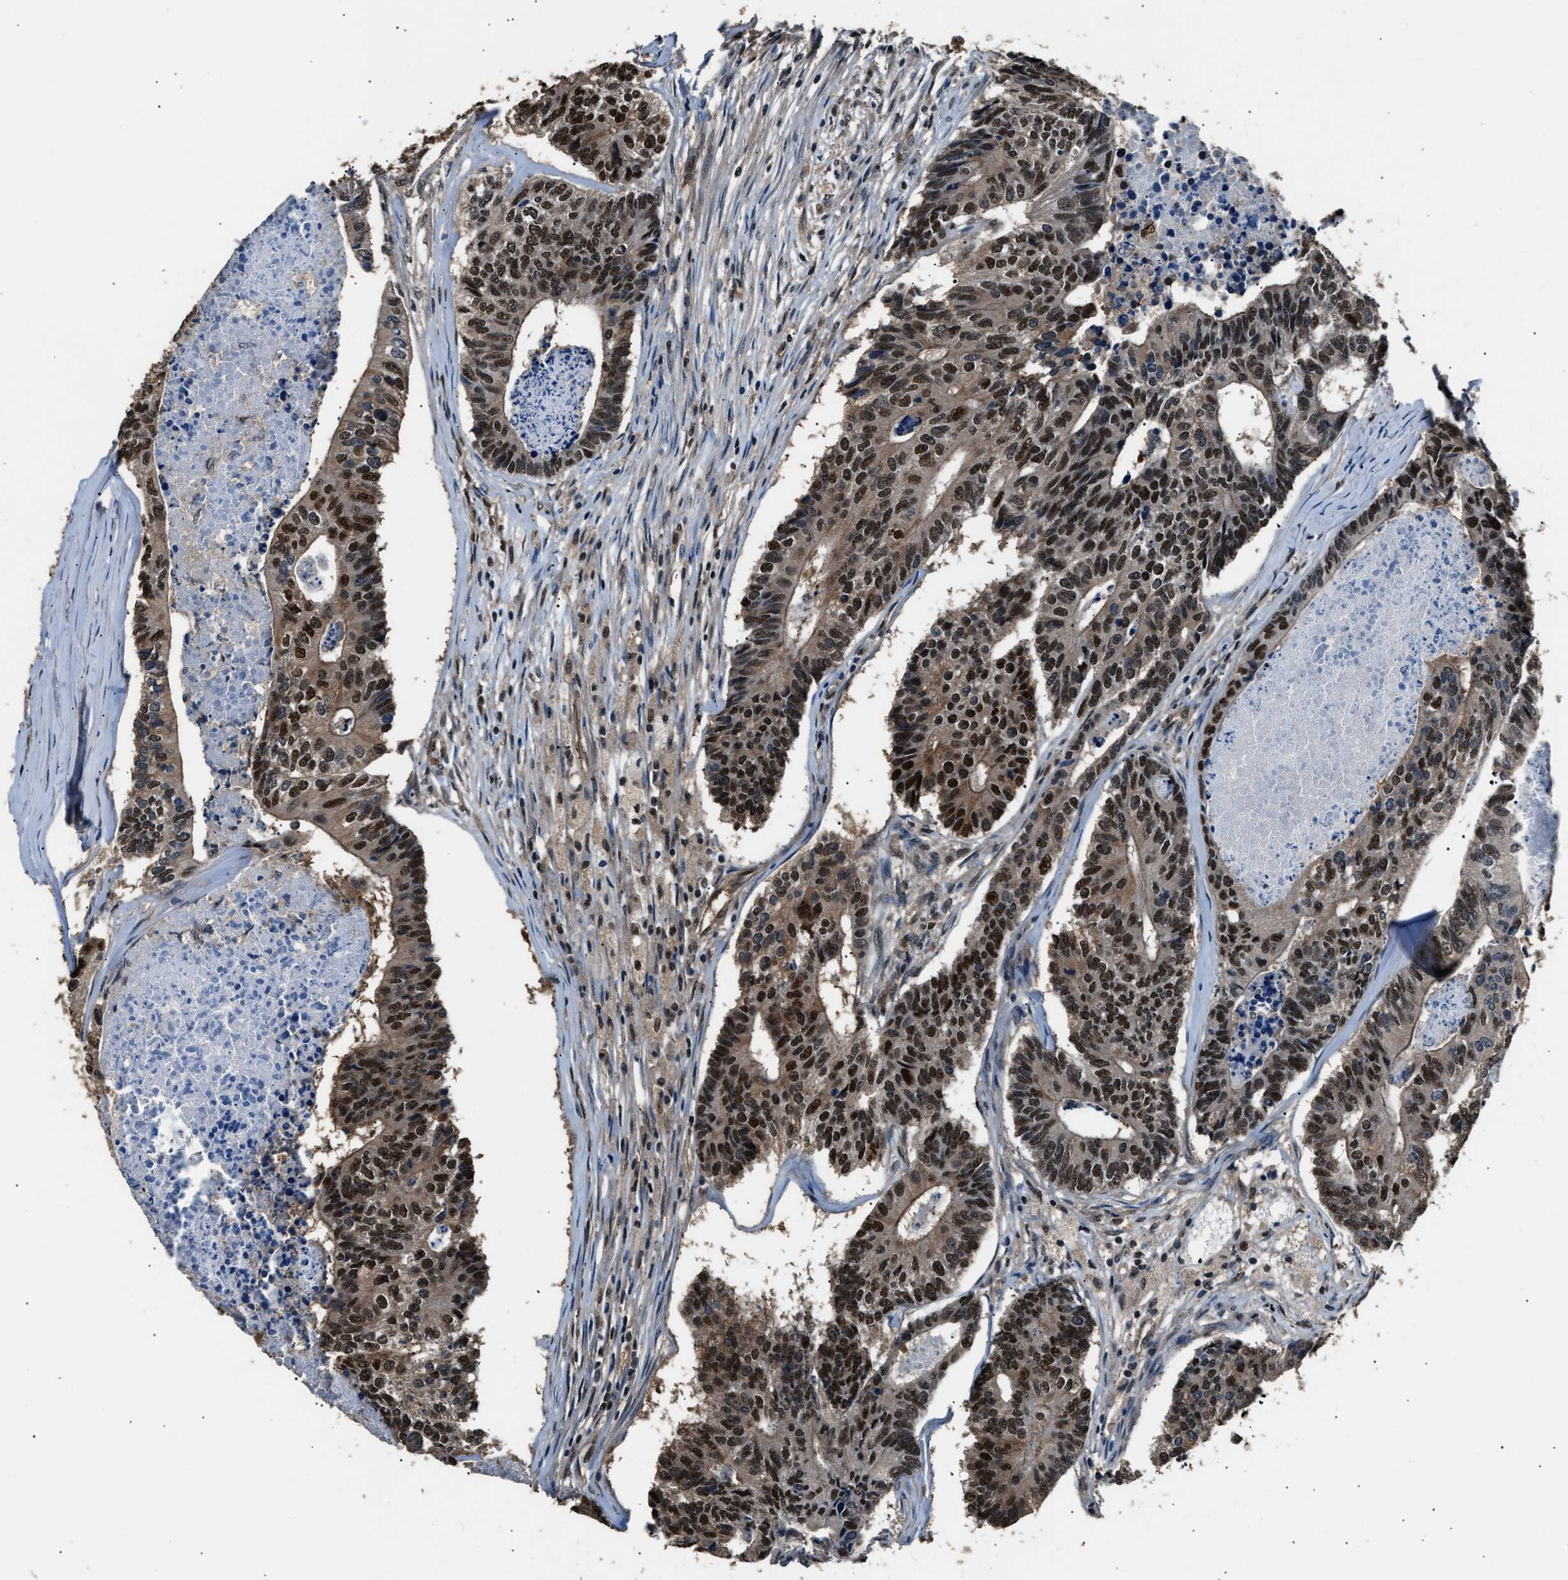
{"staining": {"intensity": "strong", "quantity": ">75%", "location": "cytoplasmic/membranous,nuclear"}, "tissue": "colorectal cancer", "cell_type": "Tumor cells", "image_type": "cancer", "snomed": [{"axis": "morphology", "description": "Adenocarcinoma, NOS"}, {"axis": "topography", "description": "Colon"}], "caption": "The photomicrograph reveals a brown stain indicating the presence of a protein in the cytoplasmic/membranous and nuclear of tumor cells in colorectal adenocarcinoma.", "gene": "DFFA", "patient": {"sex": "female", "age": 67}}